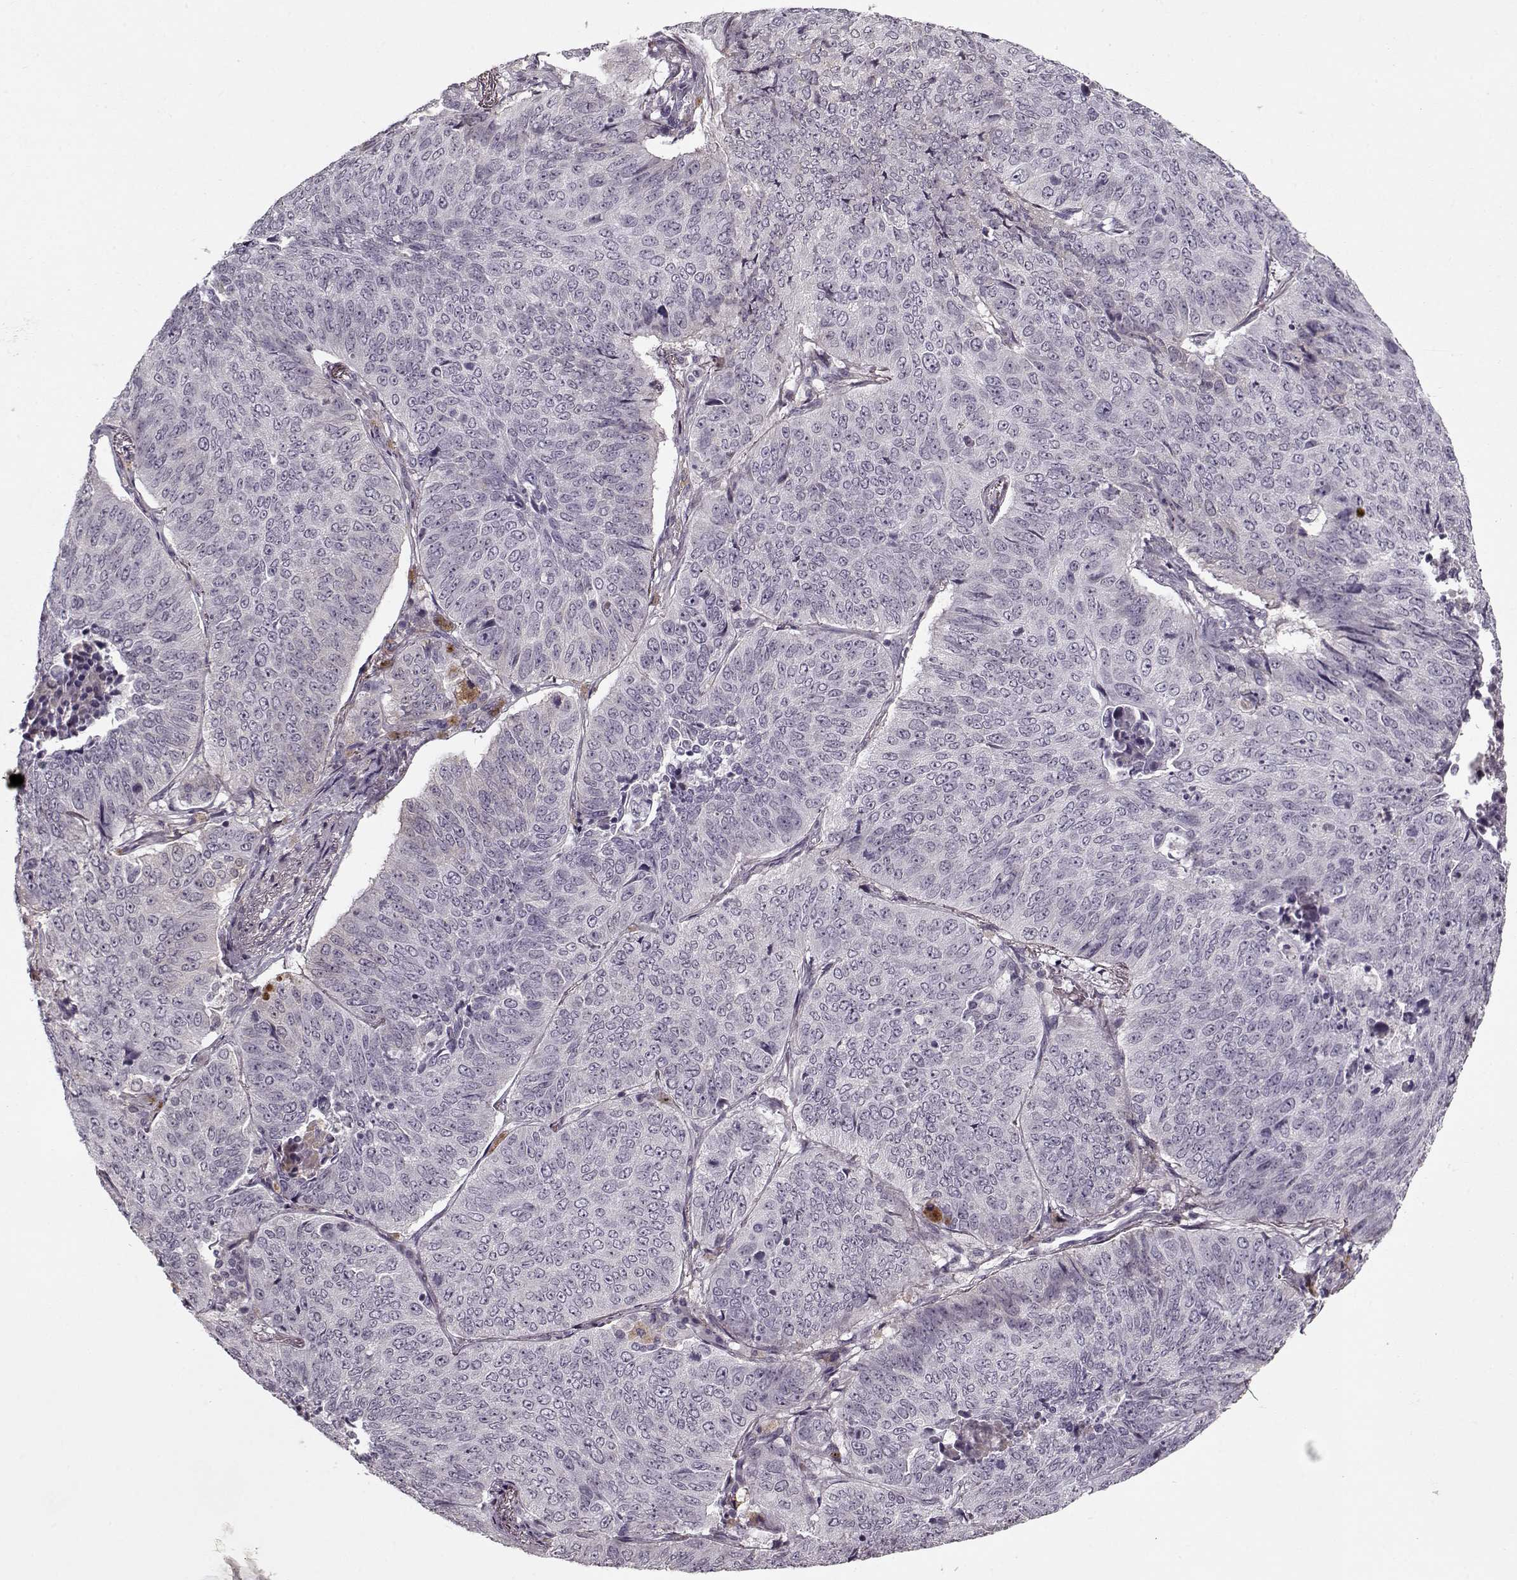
{"staining": {"intensity": "negative", "quantity": "none", "location": "none"}, "tissue": "lung cancer", "cell_type": "Tumor cells", "image_type": "cancer", "snomed": [{"axis": "morphology", "description": "Normal tissue, NOS"}, {"axis": "morphology", "description": "Squamous cell carcinoma, NOS"}, {"axis": "topography", "description": "Bronchus"}, {"axis": "topography", "description": "Lung"}], "caption": "There is no significant staining in tumor cells of lung cancer (squamous cell carcinoma).", "gene": "LUM", "patient": {"sex": "male", "age": 64}}